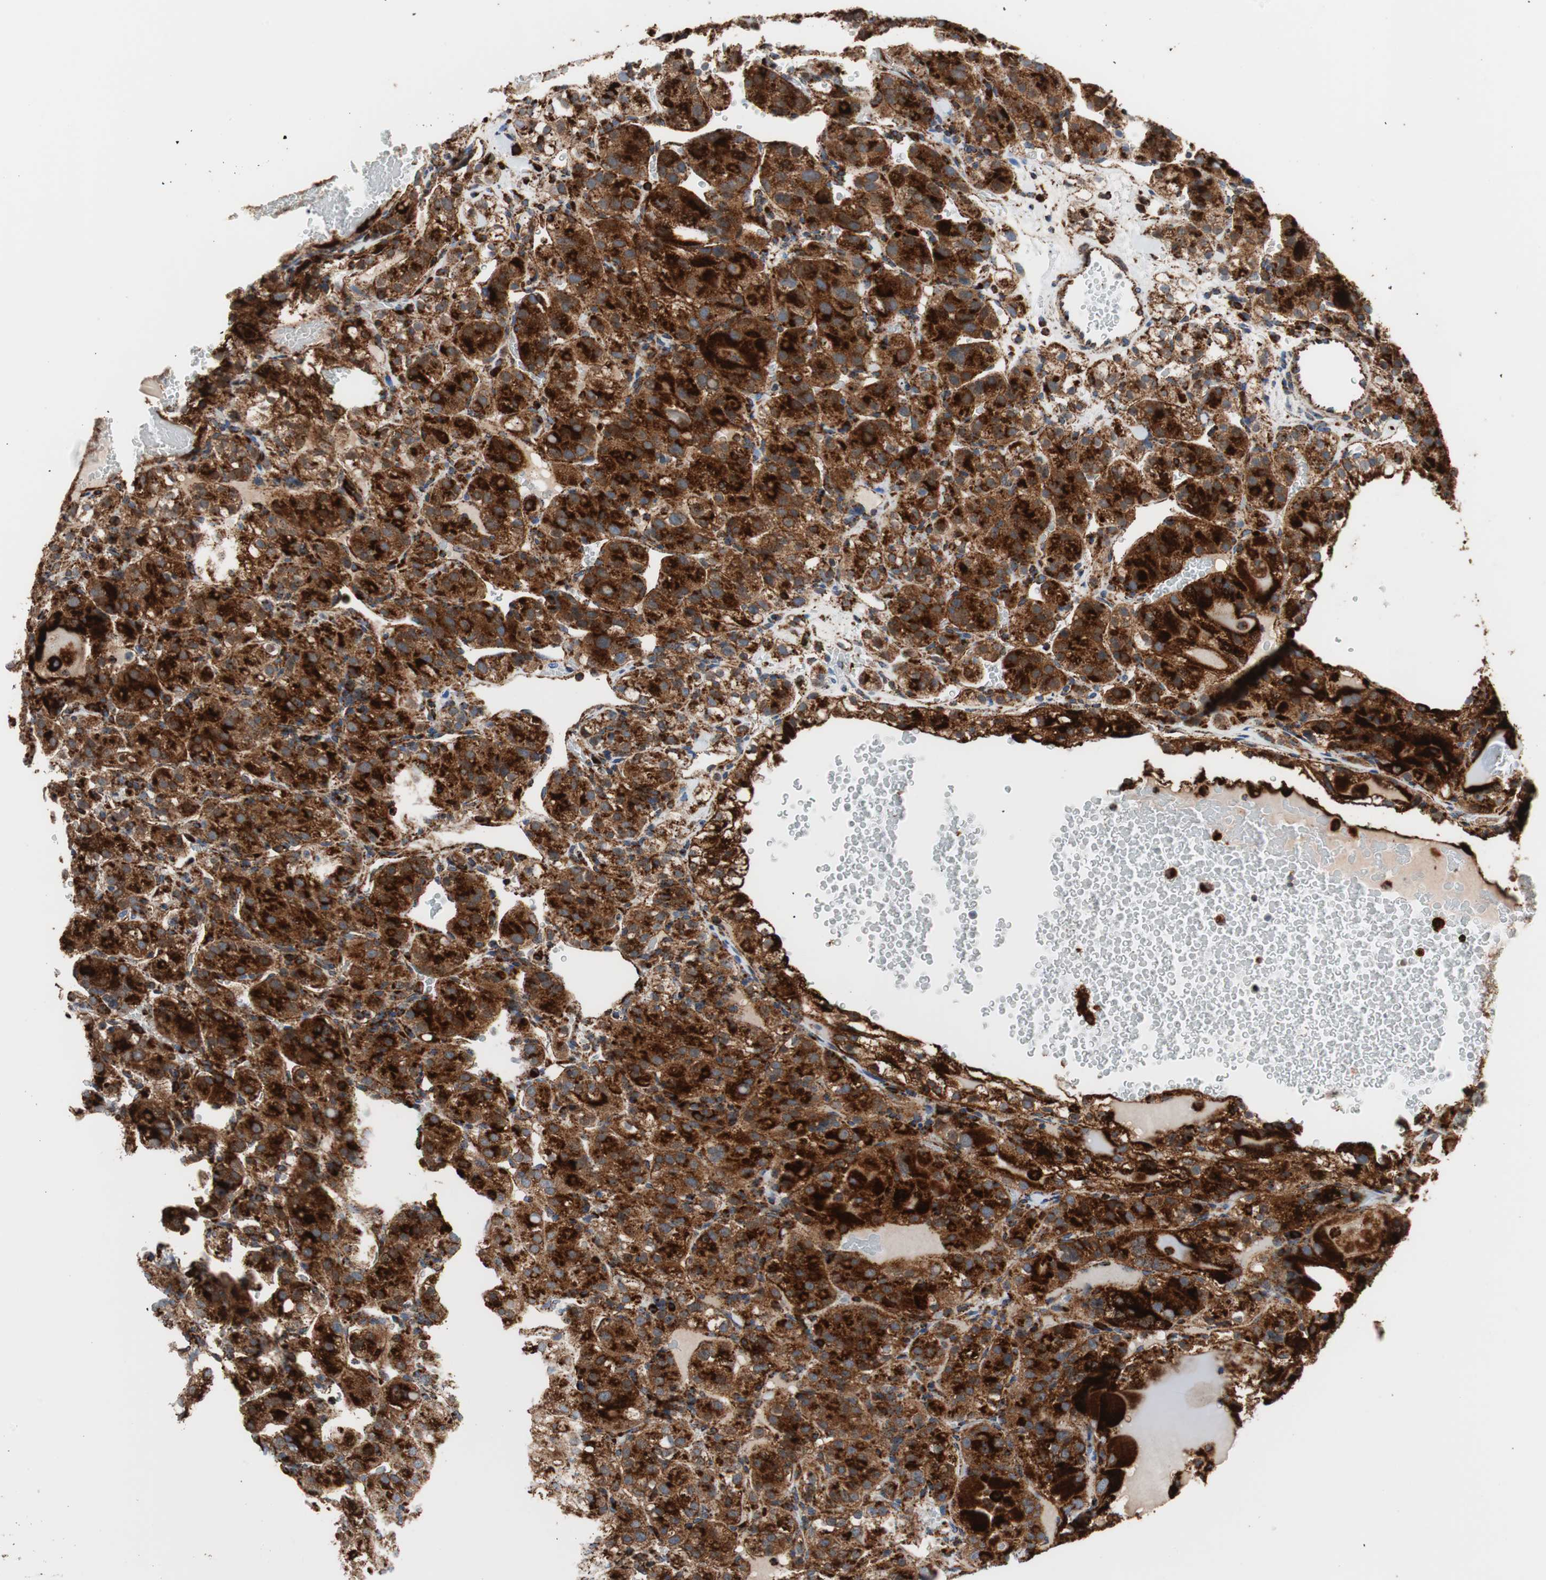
{"staining": {"intensity": "strong", "quantity": ">75%", "location": "cytoplasmic/membranous"}, "tissue": "renal cancer", "cell_type": "Tumor cells", "image_type": "cancer", "snomed": [{"axis": "morphology", "description": "Normal tissue, NOS"}, {"axis": "morphology", "description": "Adenocarcinoma, NOS"}, {"axis": "topography", "description": "Kidney"}], "caption": "This micrograph exhibits IHC staining of renal cancer, with high strong cytoplasmic/membranous expression in approximately >75% of tumor cells.", "gene": "LAMP1", "patient": {"sex": "male", "age": 61}}